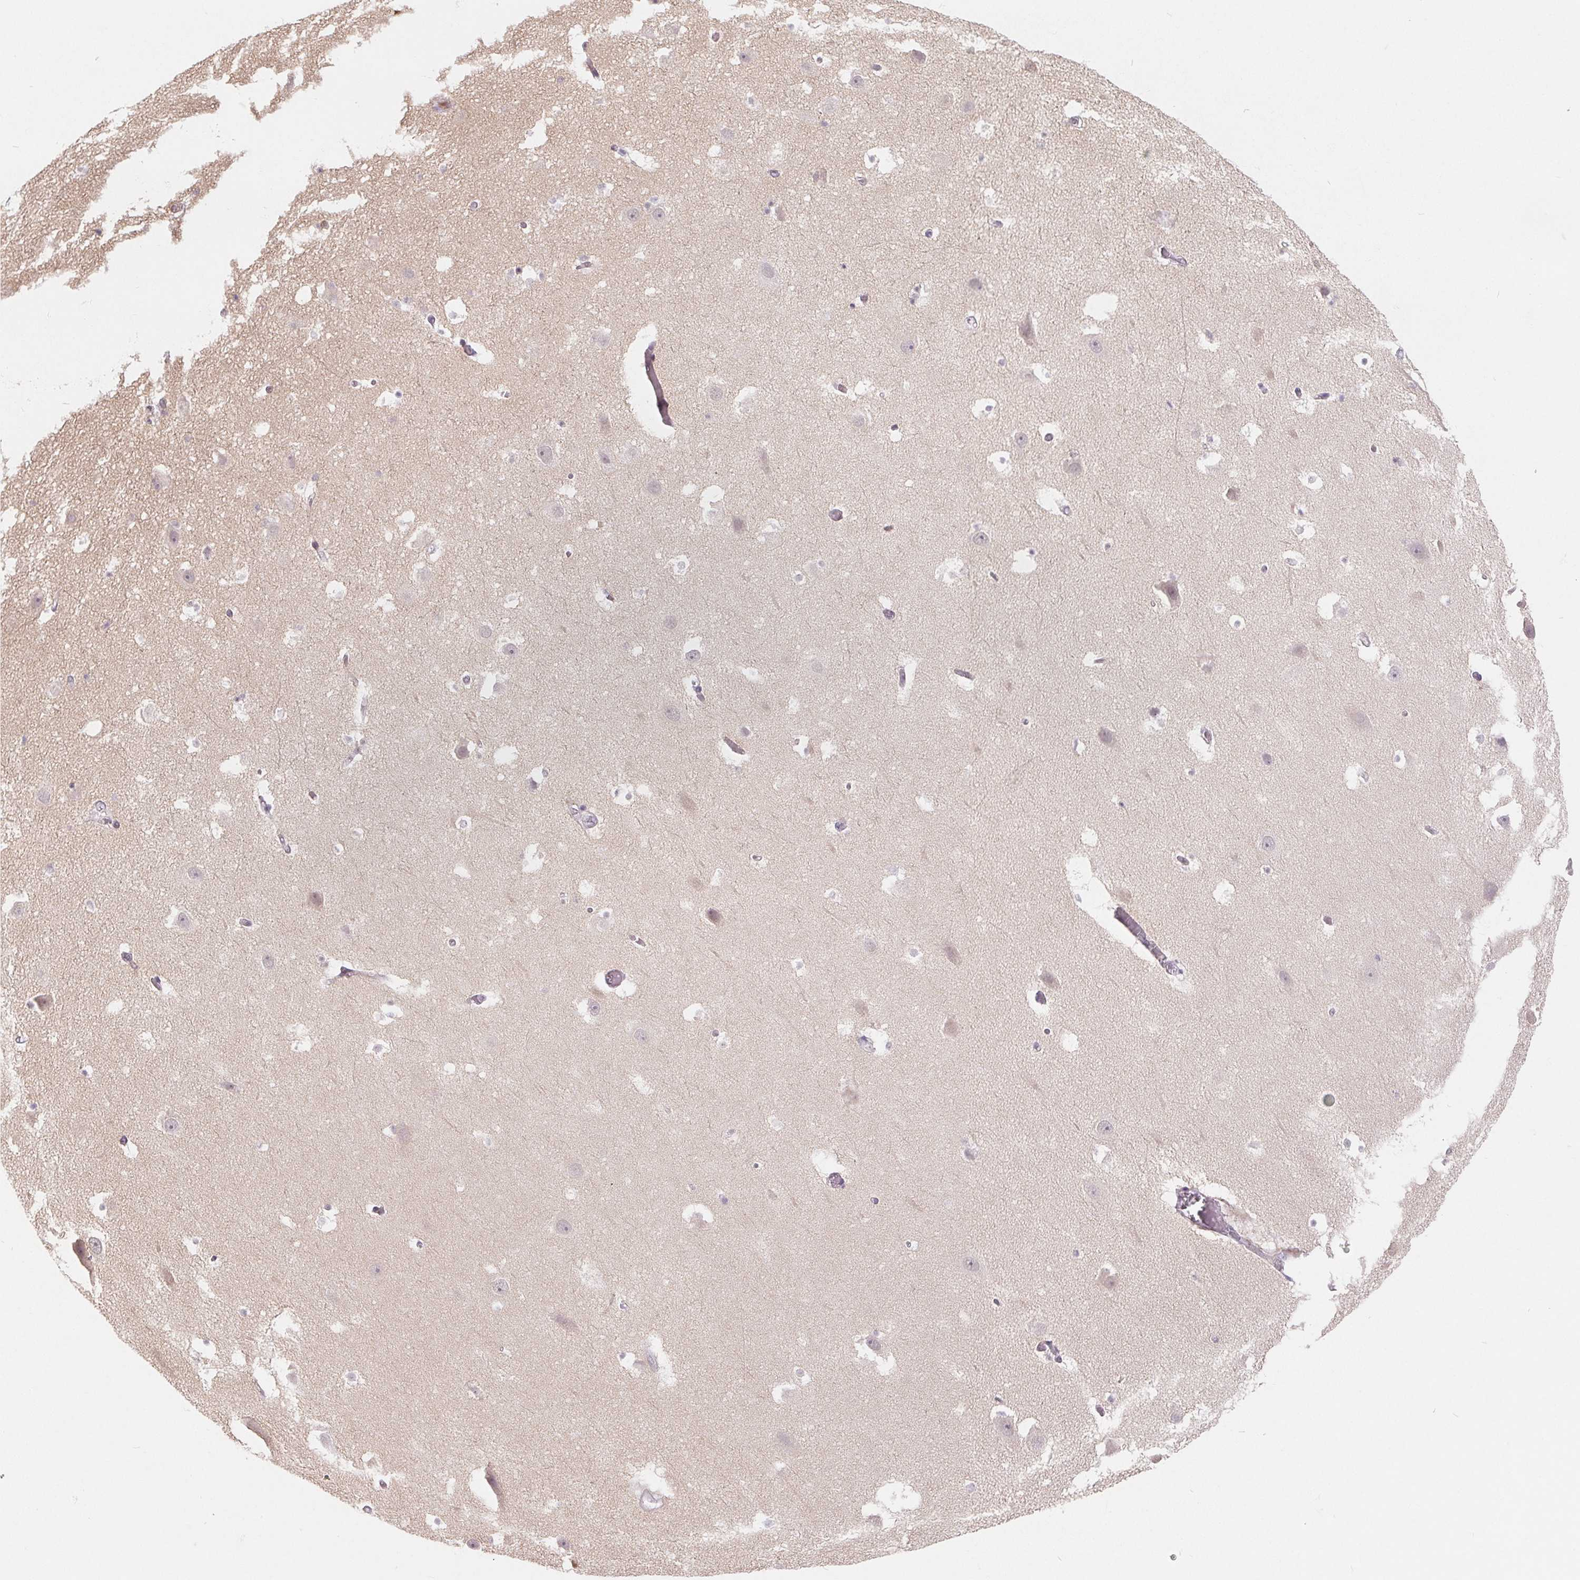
{"staining": {"intensity": "negative", "quantity": "none", "location": "none"}, "tissue": "hippocampus", "cell_type": "Glial cells", "image_type": "normal", "snomed": [{"axis": "morphology", "description": "Normal tissue, NOS"}, {"axis": "topography", "description": "Hippocampus"}], "caption": "An IHC micrograph of benign hippocampus is shown. There is no staining in glial cells of hippocampus.", "gene": "NRG2", "patient": {"sex": "male", "age": 26}}